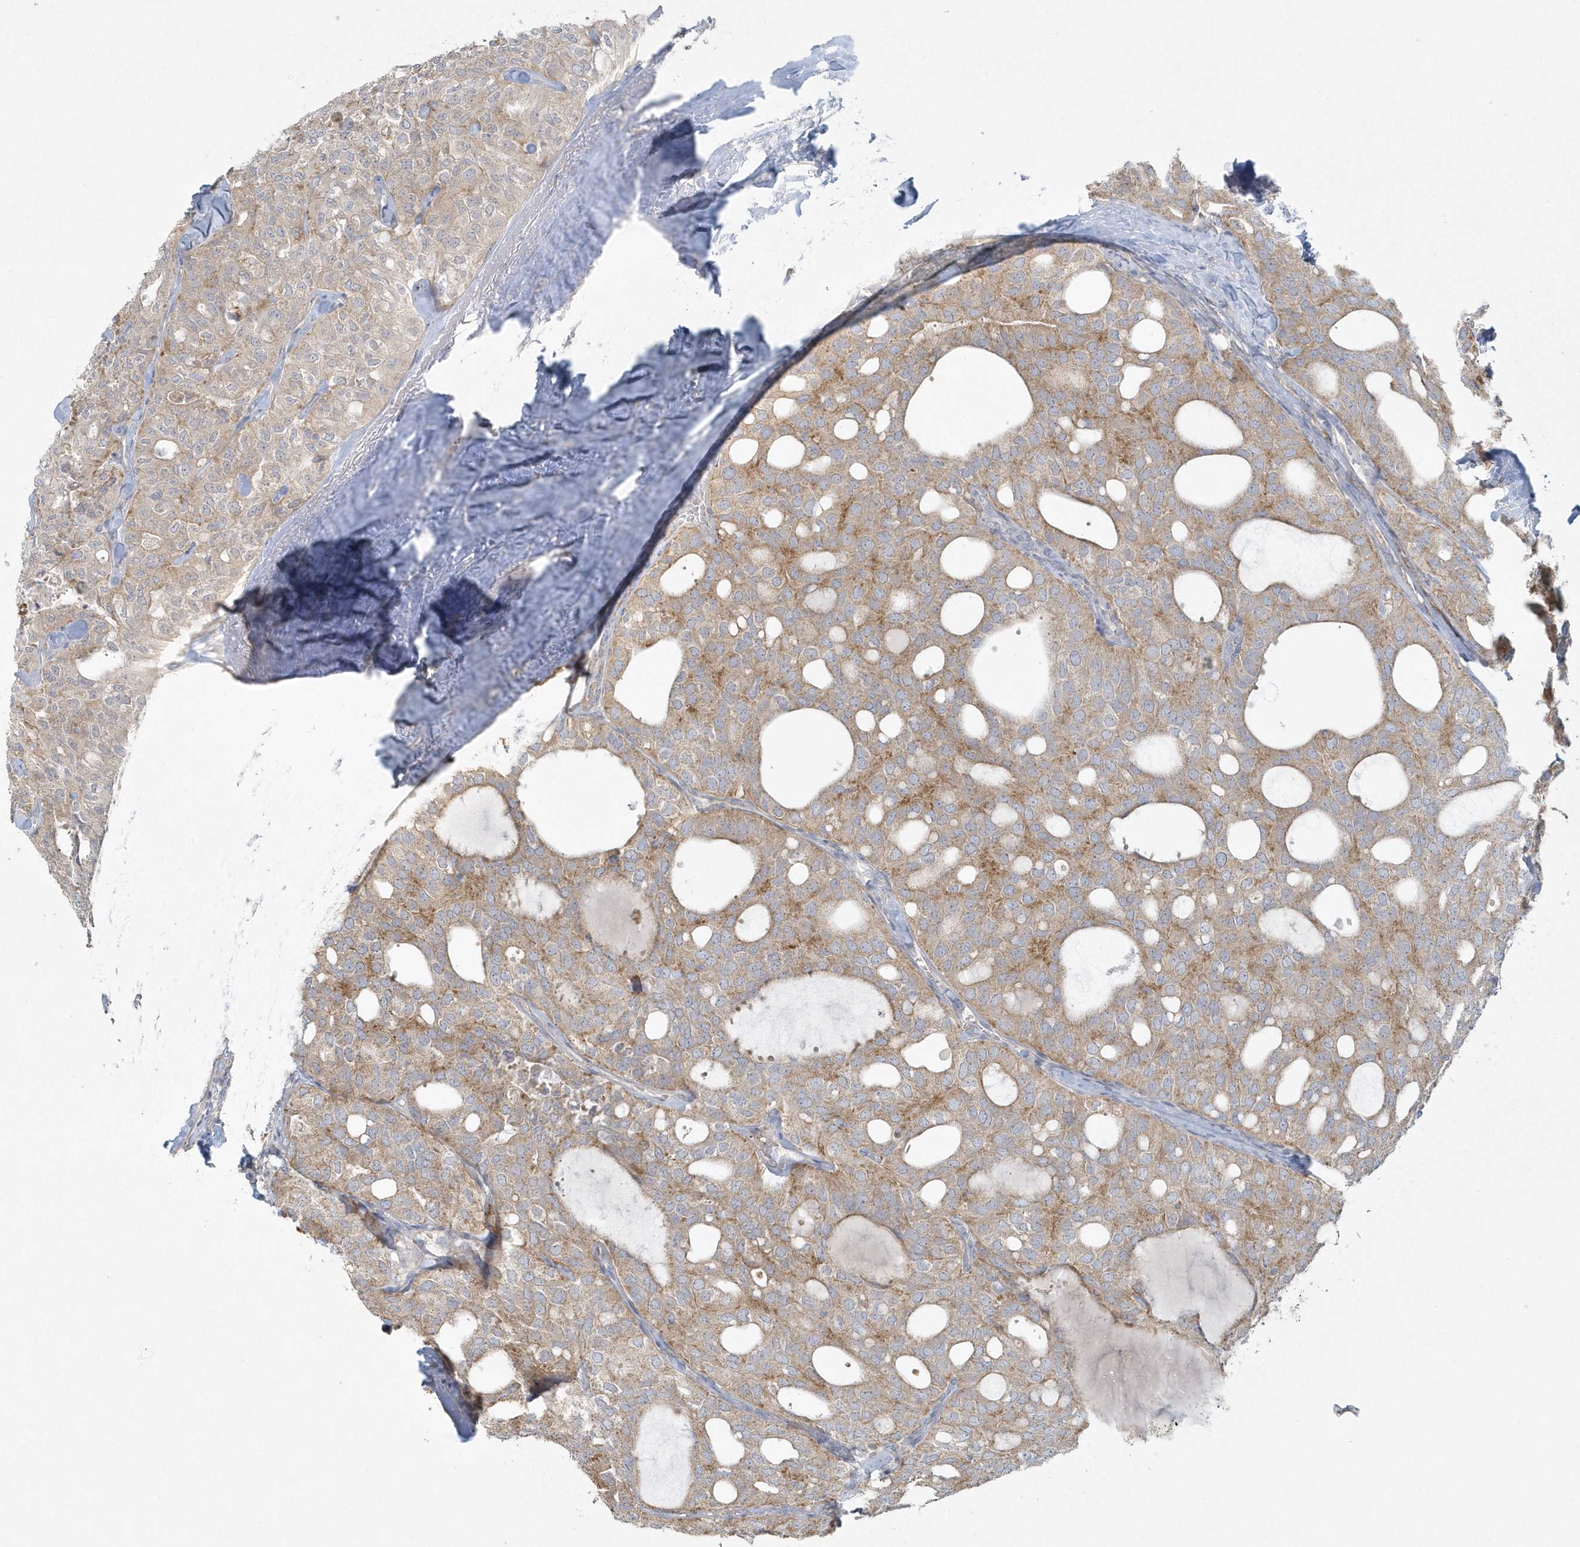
{"staining": {"intensity": "moderate", "quantity": "<25%", "location": "cytoplasmic/membranous"}, "tissue": "thyroid cancer", "cell_type": "Tumor cells", "image_type": "cancer", "snomed": [{"axis": "morphology", "description": "Follicular adenoma carcinoma, NOS"}, {"axis": "topography", "description": "Thyroid gland"}], "caption": "Immunohistochemistry of follicular adenoma carcinoma (thyroid) reveals low levels of moderate cytoplasmic/membranous expression in about <25% of tumor cells.", "gene": "BLTP3A", "patient": {"sex": "male", "age": 75}}